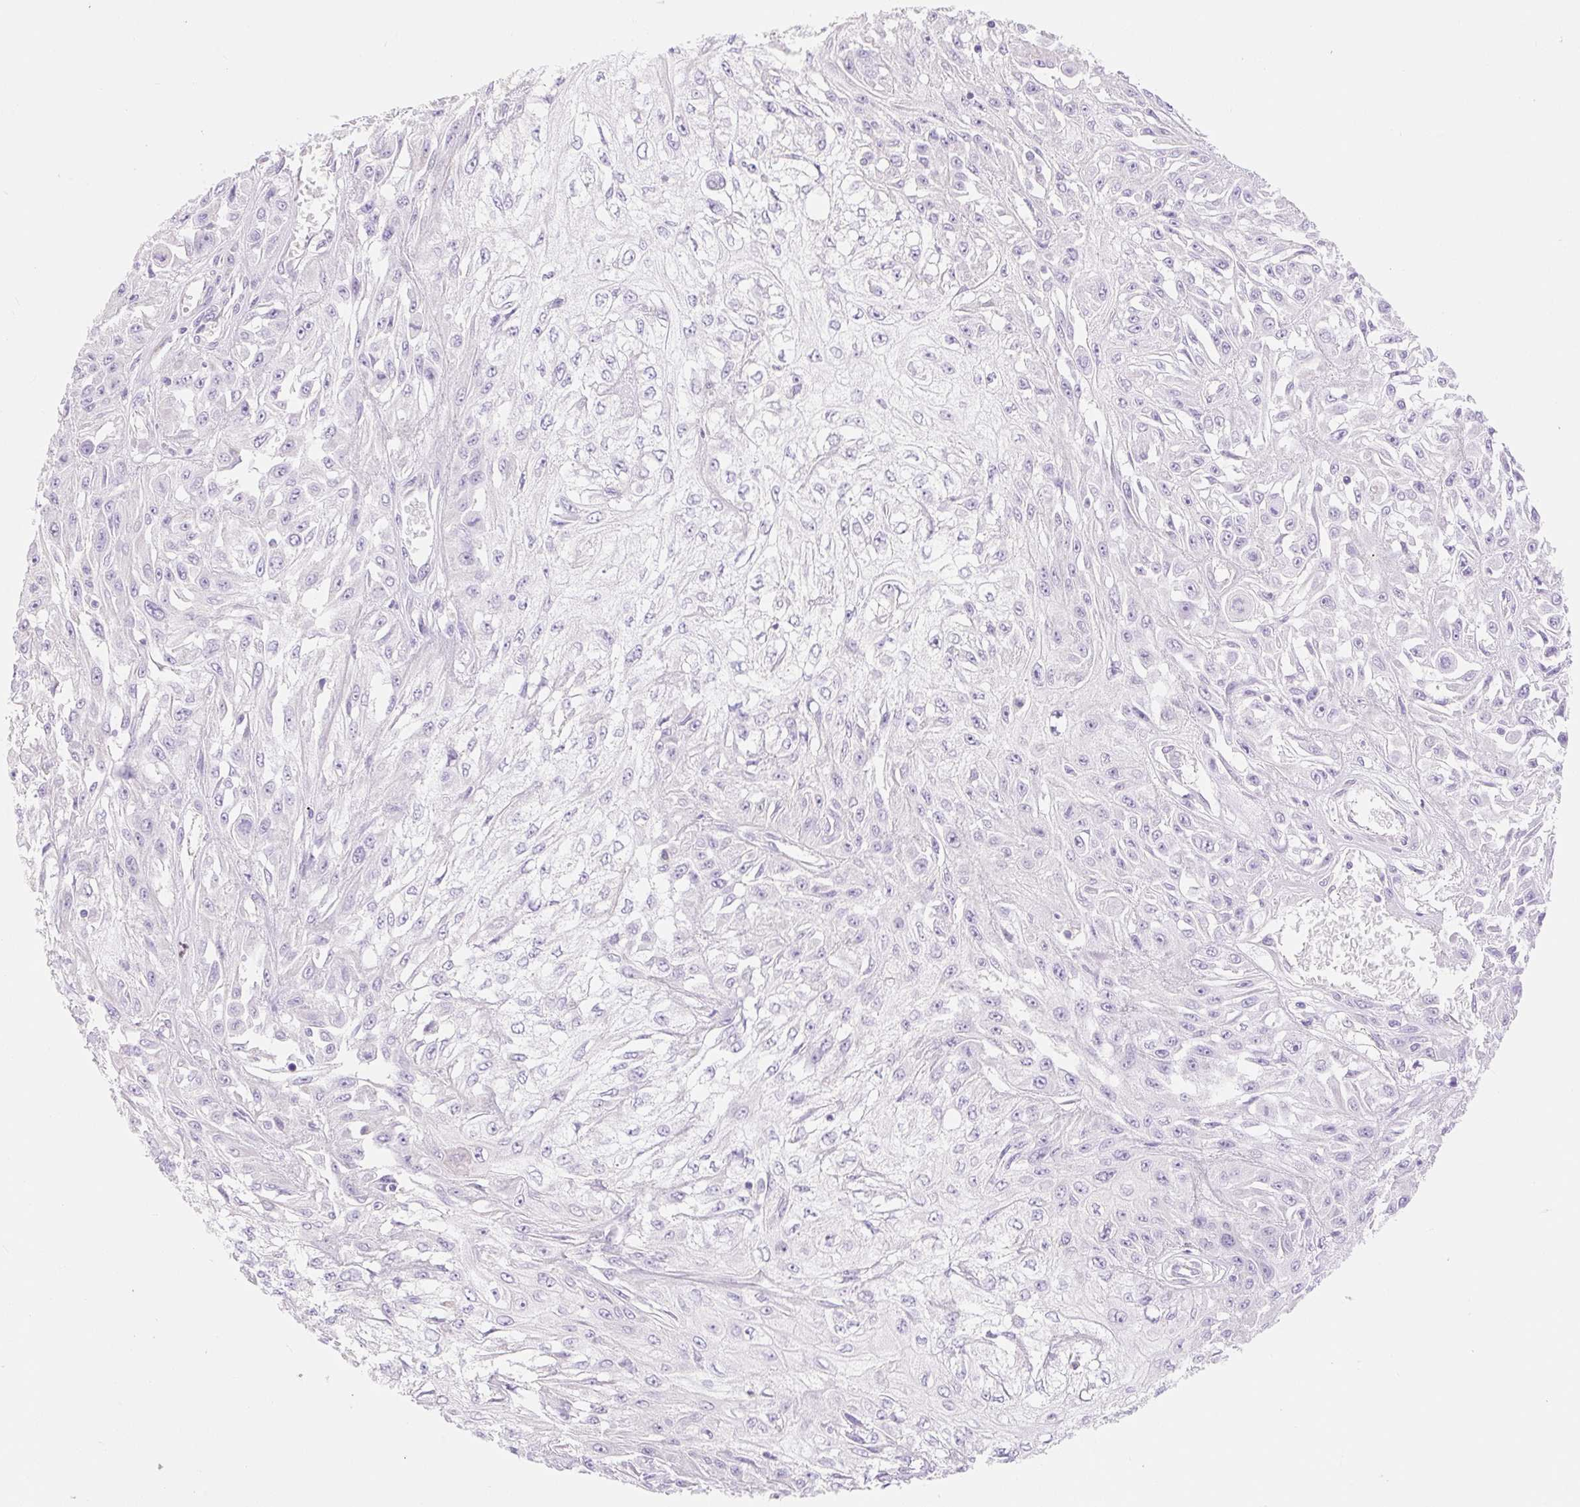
{"staining": {"intensity": "negative", "quantity": "none", "location": "none"}, "tissue": "skin cancer", "cell_type": "Tumor cells", "image_type": "cancer", "snomed": [{"axis": "morphology", "description": "Squamous cell carcinoma, NOS"}, {"axis": "morphology", "description": "Squamous cell carcinoma, metastatic, NOS"}, {"axis": "topography", "description": "Skin"}, {"axis": "topography", "description": "Lymph node"}], "caption": "An immunohistochemistry (IHC) image of skin squamous cell carcinoma is shown. There is no staining in tumor cells of skin squamous cell carcinoma.", "gene": "DHX35", "patient": {"sex": "male", "age": 75}}